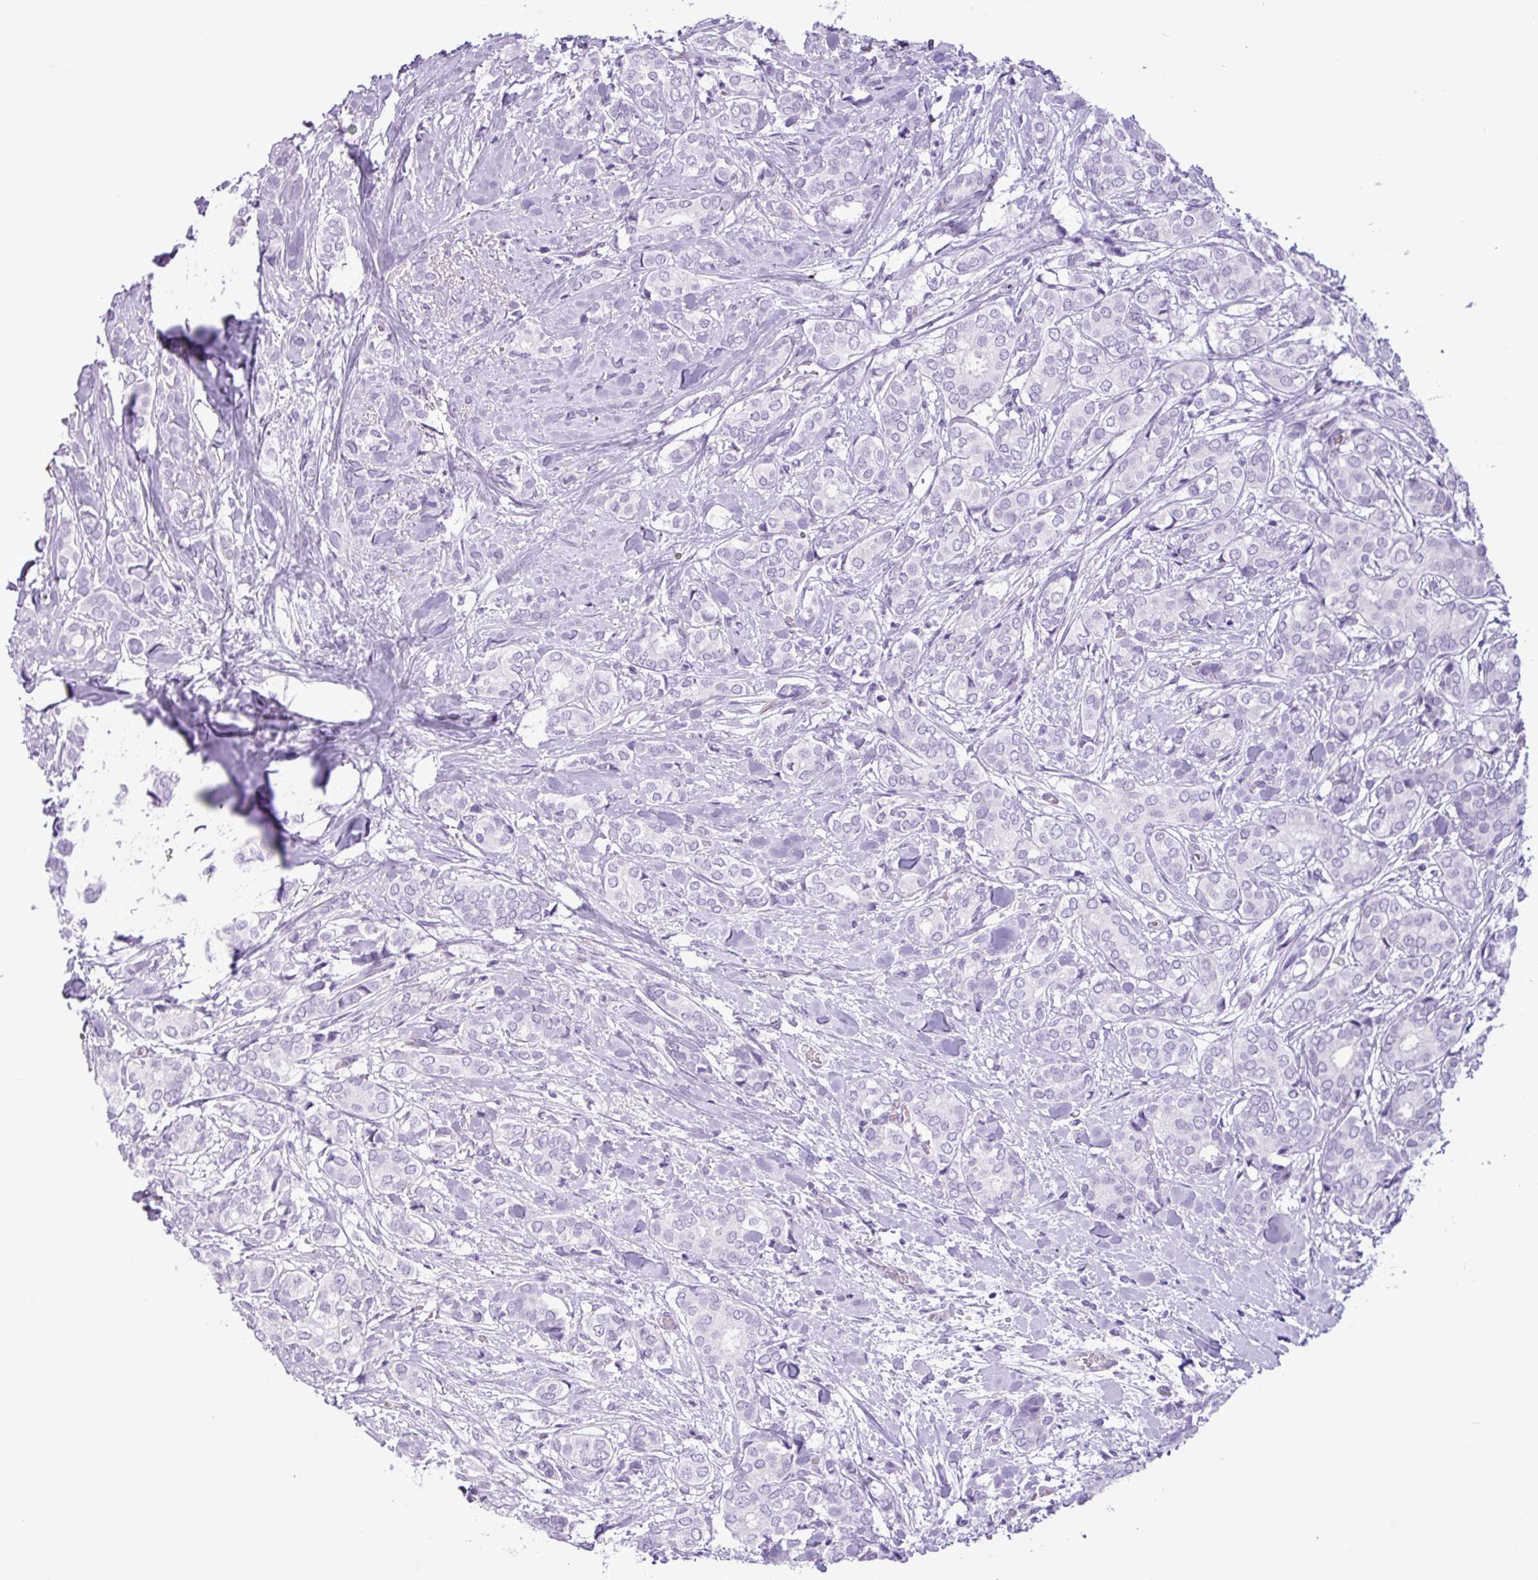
{"staining": {"intensity": "negative", "quantity": "none", "location": "none"}, "tissue": "breast cancer", "cell_type": "Tumor cells", "image_type": "cancer", "snomed": [{"axis": "morphology", "description": "Duct carcinoma"}, {"axis": "topography", "description": "Breast"}], "caption": "High power microscopy histopathology image of an immunohistochemistry micrograph of intraductal carcinoma (breast), revealing no significant staining in tumor cells.", "gene": "TMEM178A", "patient": {"sex": "female", "age": 73}}